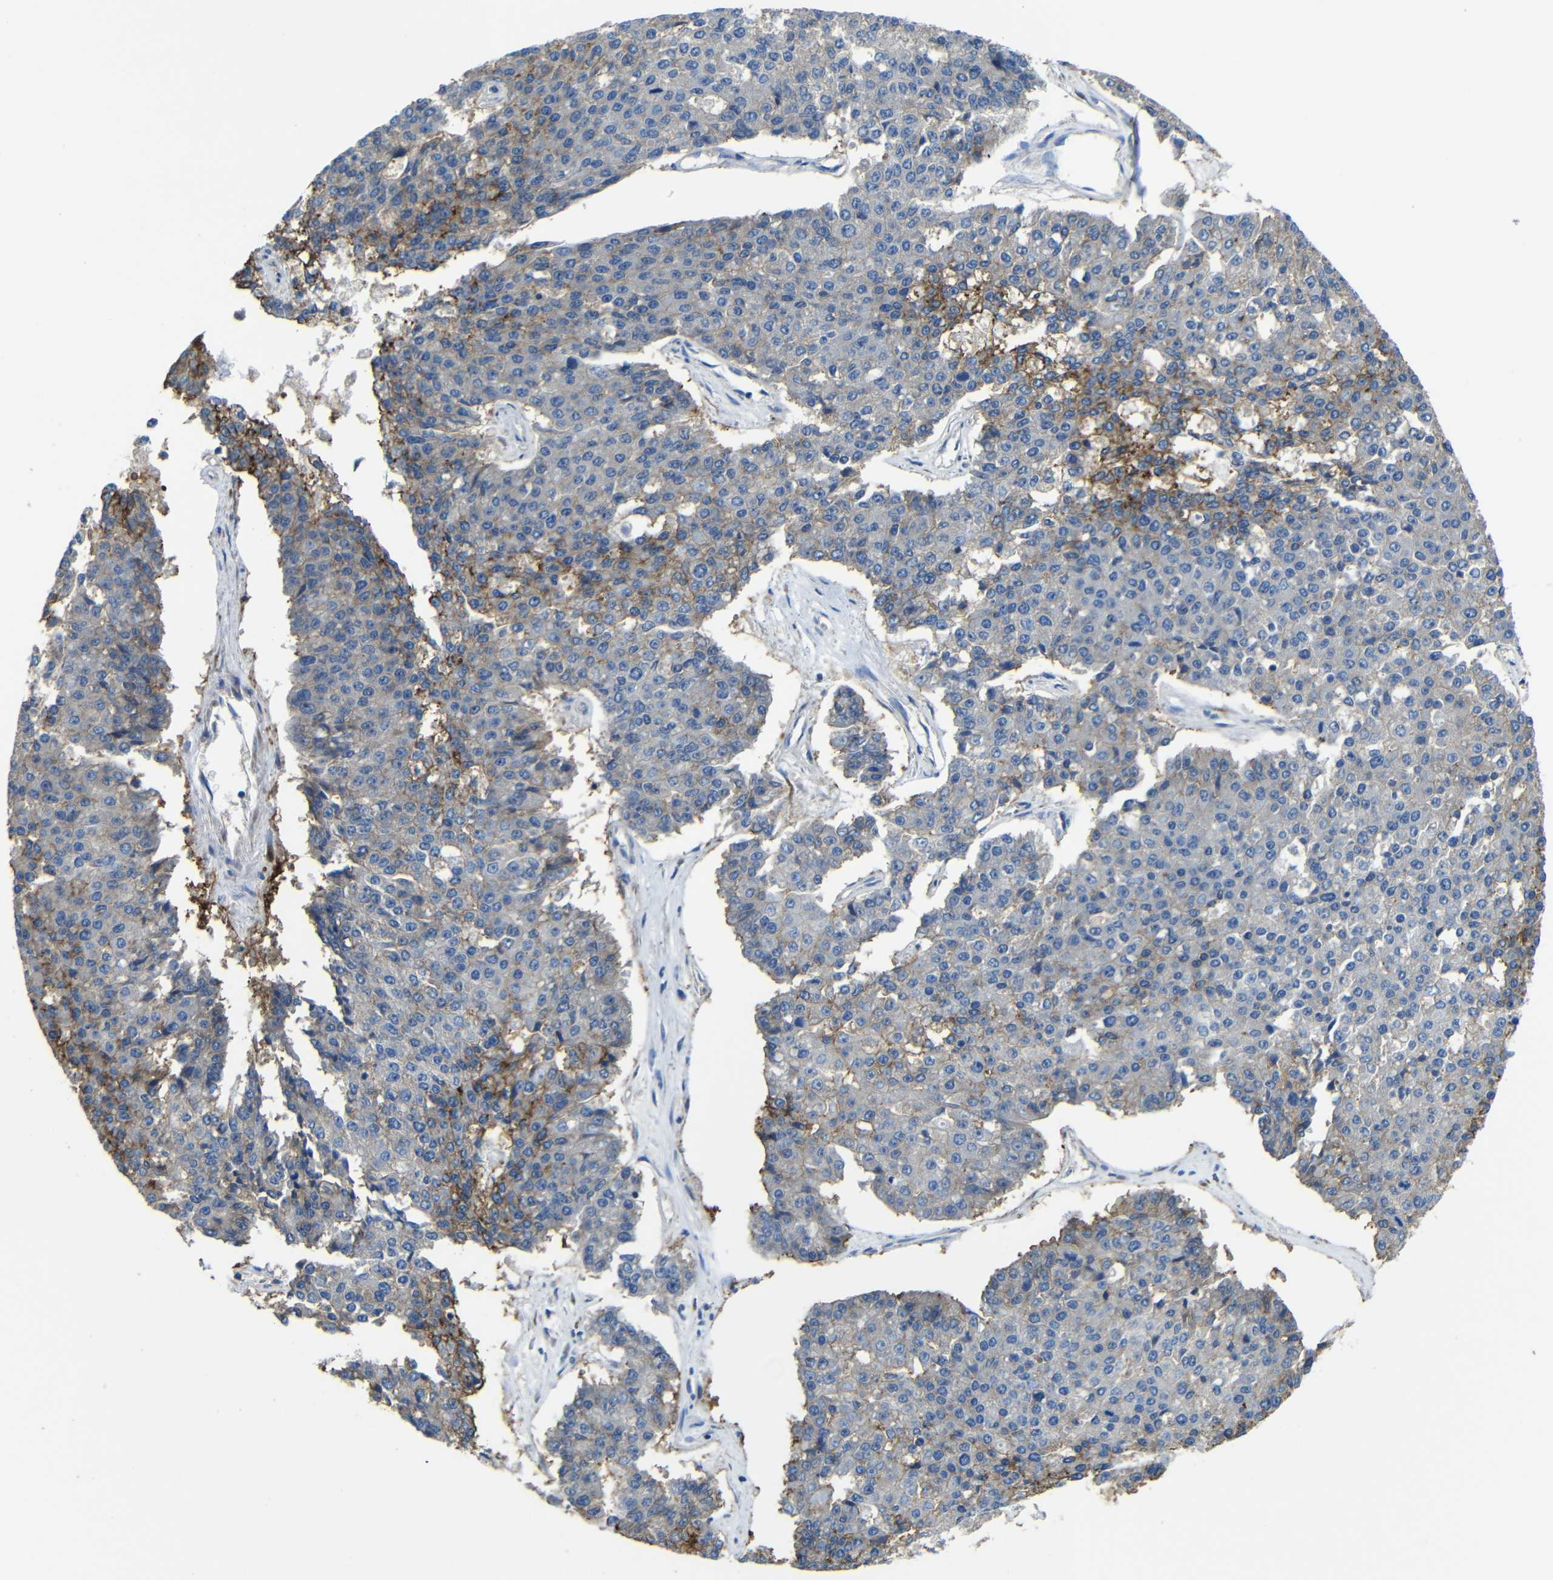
{"staining": {"intensity": "moderate", "quantity": "<25%", "location": "cytoplasmic/membranous"}, "tissue": "pancreatic cancer", "cell_type": "Tumor cells", "image_type": "cancer", "snomed": [{"axis": "morphology", "description": "Adenocarcinoma, NOS"}, {"axis": "topography", "description": "Pancreas"}], "caption": "Immunohistochemical staining of pancreatic adenocarcinoma exhibits low levels of moderate cytoplasmic/membranous positivity in about <25% of tumor cells.", "gene": "ZNF90", "patient": {"sex": "male", "age": 50}}